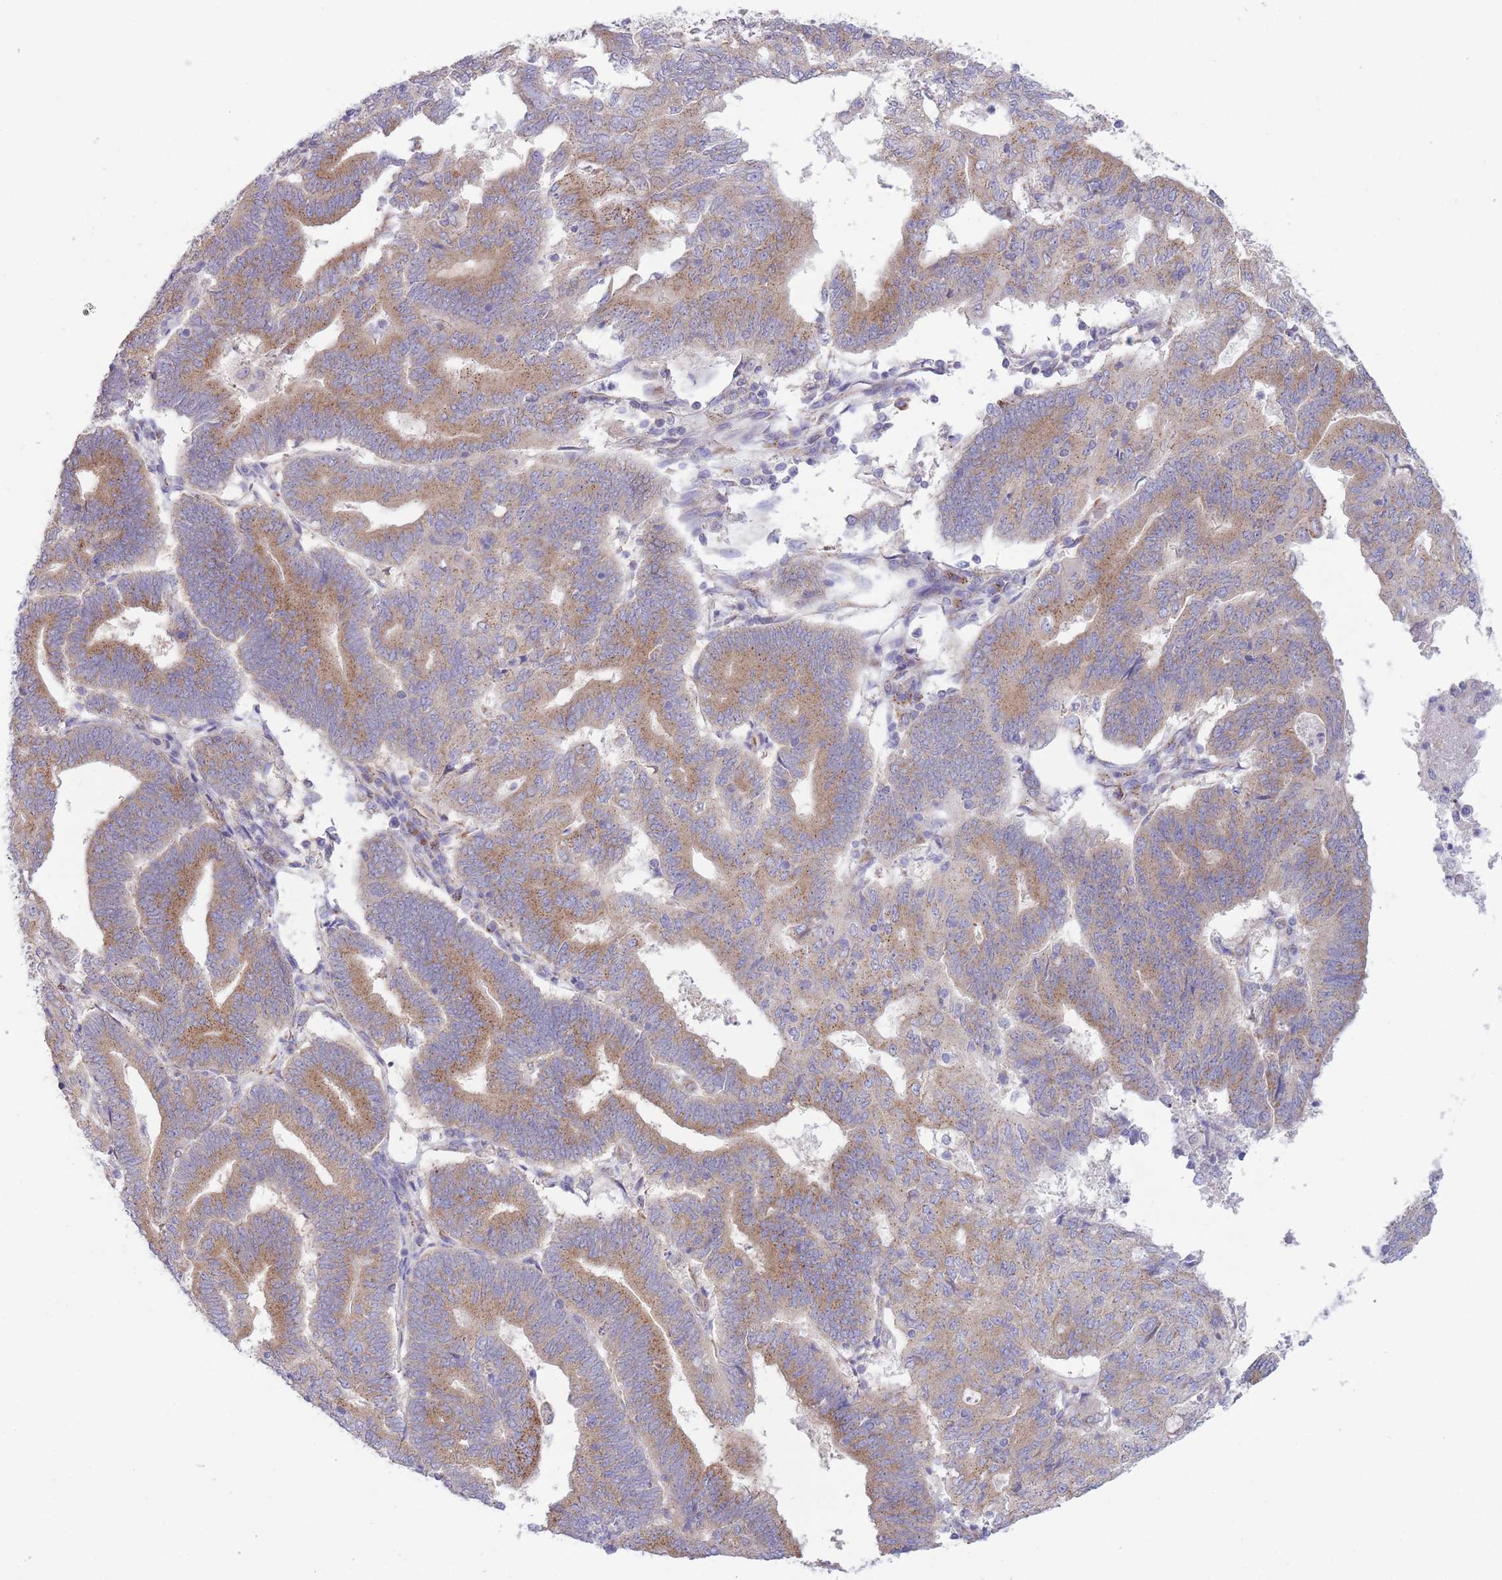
{"staining": {"intensity": "moderate", "quantity": ">75%", "location": "cytoplasmic/membranous"}, "tissue": "endometrial cancer", "cell_type": "Tumor cells", "image_type": "cancer", "snomed": [{"axis": "morphology", "description": "Adenocarcinoma, NOS"}, {"axis": "topography", "description": "Endometrium"}], "caption": "Endometrial adenocarcinoma was stained to show a protein in brown. There is medium levels of moderate cytoplasmic/membranous expression in about >75% of tumor cells.", "gene": "COPG2", "patient": {"sex": "female", "age": 70}}